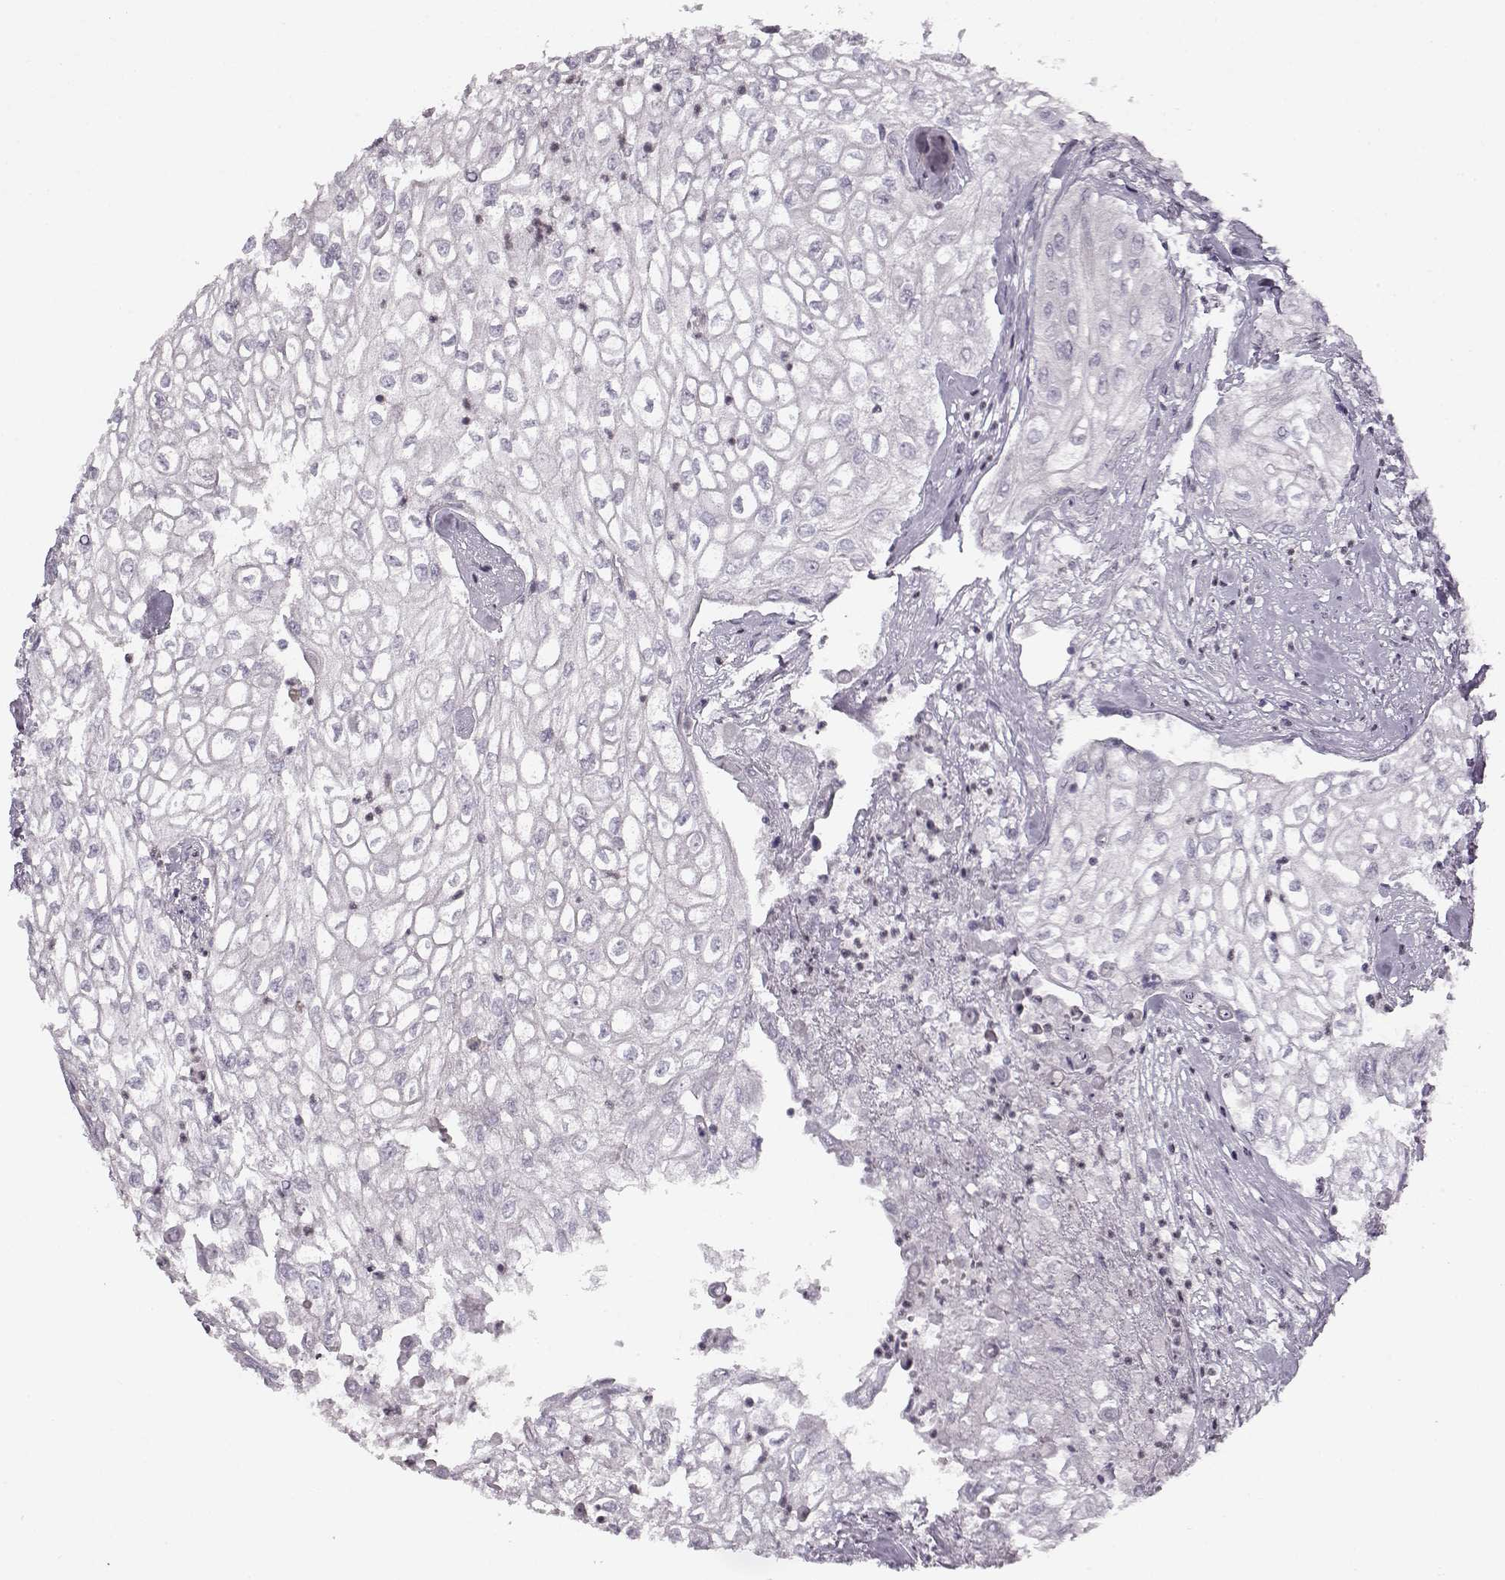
{"staining": {"intensity": "negative", "quantity": "none", "location": "none"}, "tissue": "urothelial cancer", "cell_type": "Tumor cells", "image_type": "cancer", "snomed": [{"axis": "morphology", "description": "Urothelial carcinoma, High grade"}, {"axis": "topography", "description": "Urinary bladder"}], "caption": "High magnification brightfield microscopy of urothelial carcinoma (high-grade) stained with DAB (brown) and counterstained with hematoxylin (blue): tumor cells show no significant staining.", "gene": "RP1L1", "patient": {"sex": "male", "age": 62}}